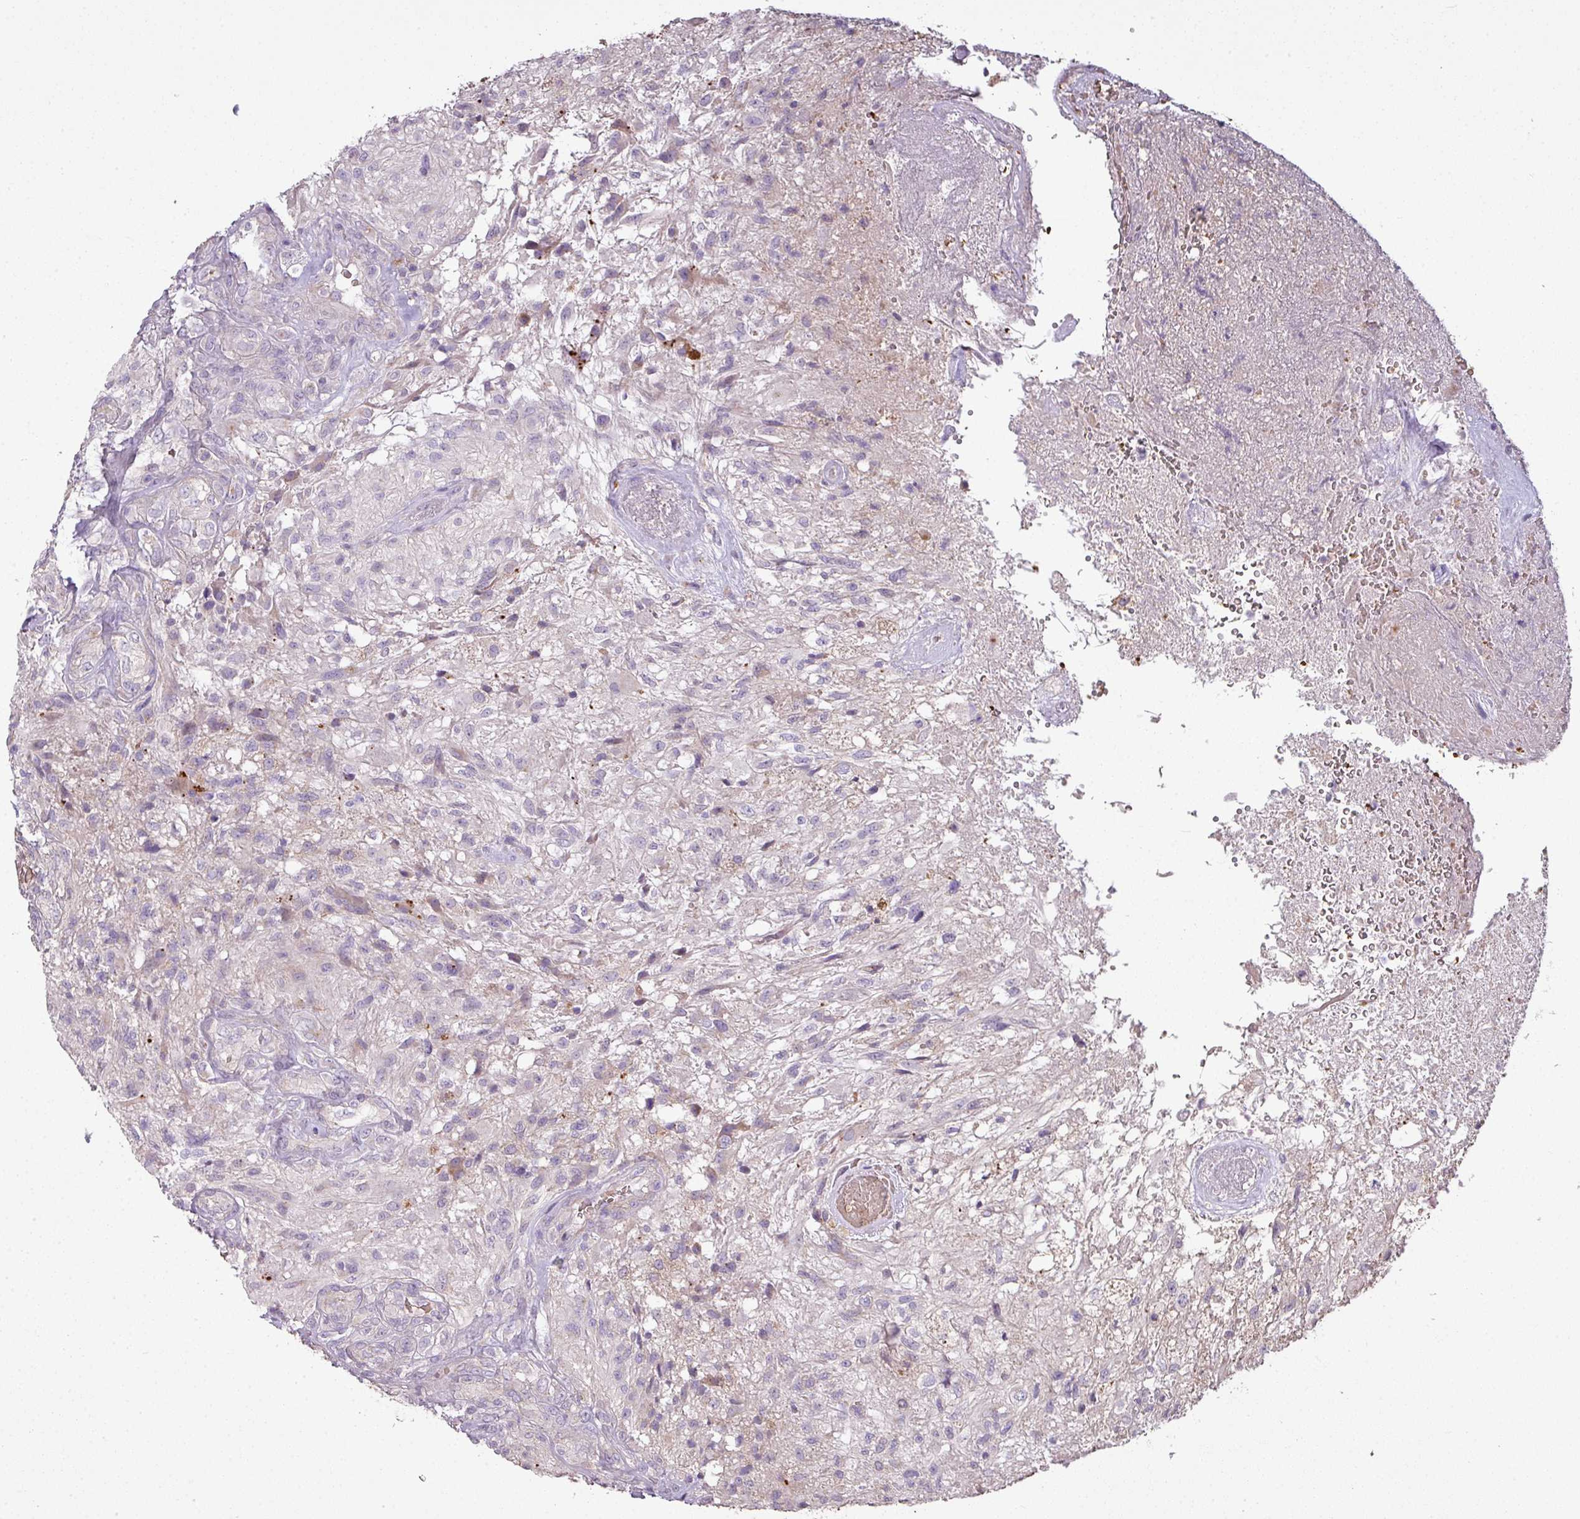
{"staining": {"intensity": "negative", "quantity": "none", "location": "none"}, "tissue": "glioma", "cell_type": "Tumor cells", "image_type": "cancer", "snomed": [{"axis": "morphology", "description": "Glioma, malignant, High grade"}, {"axis": "topography", "description": "Brain"}], "caption": "Glioma was stained to show a protein in brown. There is no significant expression in tumor cells. (DAB (3,3'-diaminobenzidine) immunohistochemistry (IHC) with hematoxylin counter stain).", "gene": "NHSL2", "patient": {"sex": "male", "age": 56}}